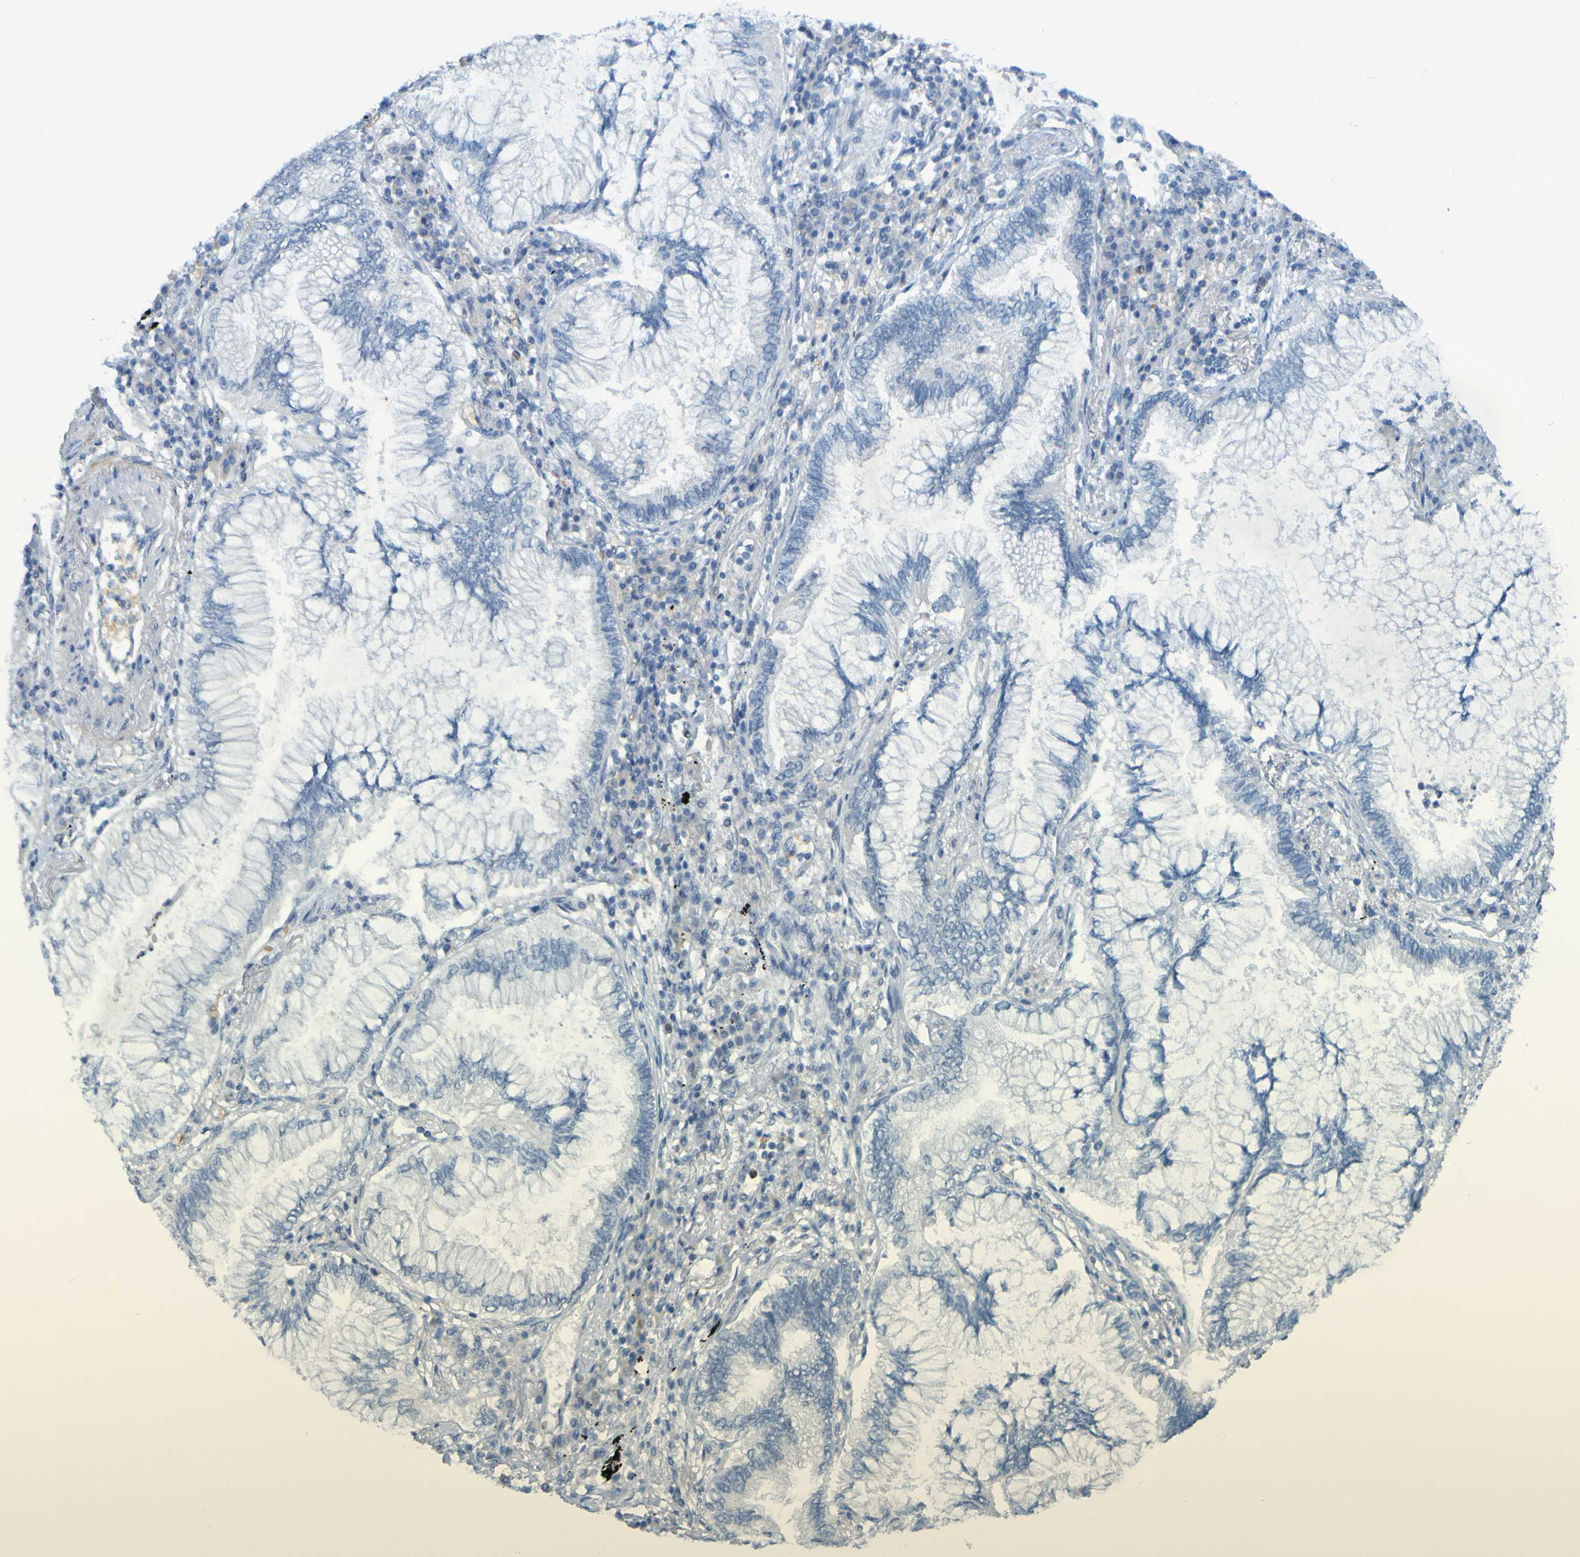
{"staining": {"intensity": "negative", "quantity": "none", "location": "none"}, "tissue": "lung cancer", "cell_type": "Tumor cells", "image_type": "cancer", "snomed": [{"axis": "morphology", "description": "Normal tissue, NOS"}, {"axis": "morphology", "description": "Adenocarcinoma, NOS"}, {"axis": "topography", "description": "Bronchus"}, {"axis": "topography", "description": "Lung"}], "caption": "DAB immunohistochemical staining of adenocarcinoma (lung) demonstrates no significant expression in tumor cells.", "gene": "USP36", "patient": {"sex": "female", "age": 70}}